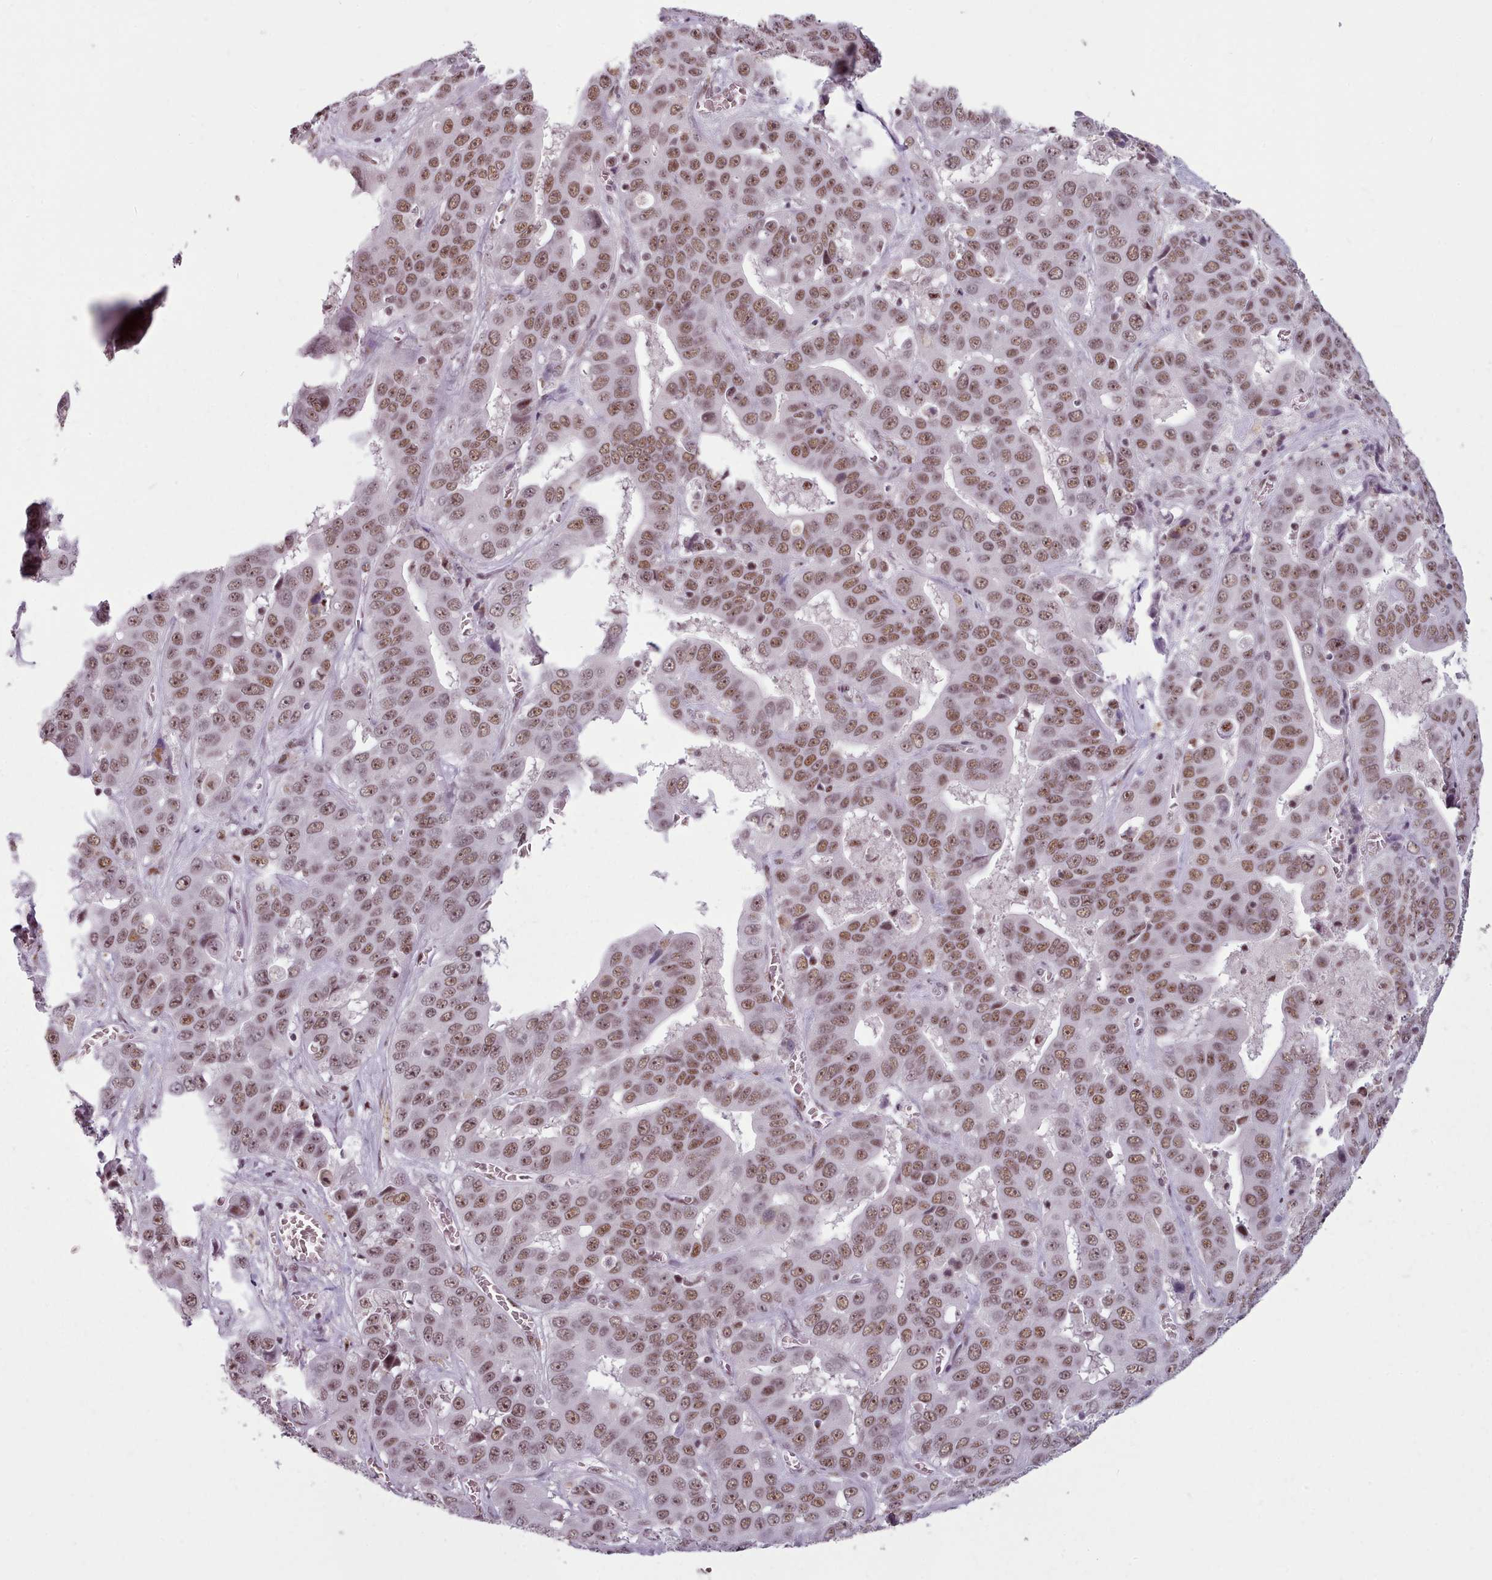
{"staining": {"intensity": "moderate", "quantity": ">75%", "location": "nuclear"}, "tissue": "liver cancer", "cell_type": "Tumor cells", "image_type": "cancer", "snomed": [{"axis": "morphology", "description": "Cholangiocarcinoma"}, {"axis": "topography", "description": "Liver"}], "caption": "Liver cholangiocarcinoma stained for a protein (brown) demonstrates moderate nuclear positive expression in about >75% of tumor cells.", "gene": "SRRM1", "patient": {"sex": "female", "age": 52}}